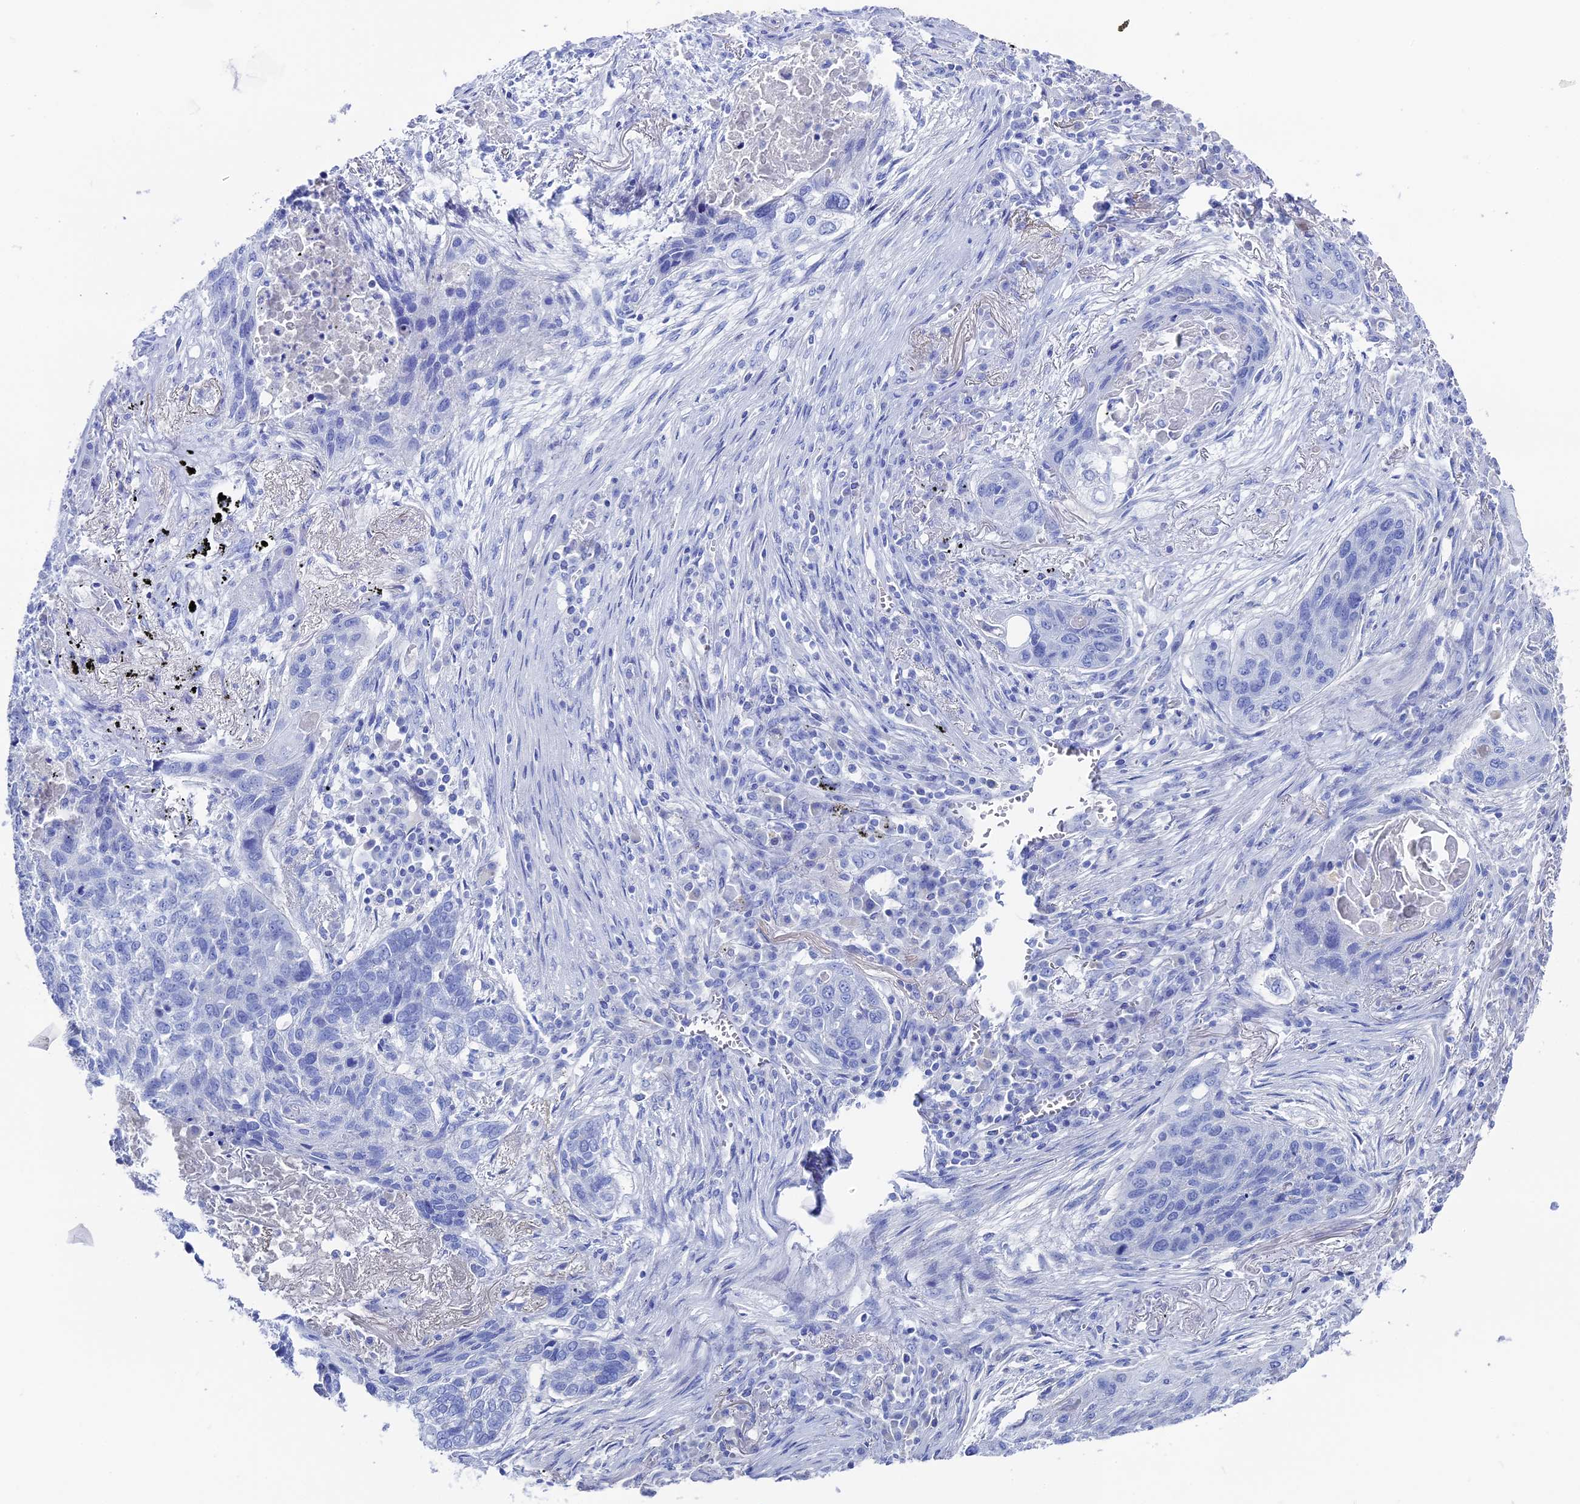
{"staining": {"intensity": "negative", "quantity": "none", "location": "none"}, "tissue": "lung cancer", "cell_type": "Tumor cells", "image_type": "cancer", "snomed": [{"axis": "morphology", "description": "Squamous cell carcinoma, NOS"}, {"axis": "topography", "description": "Lung"}], "caption": "High power microscopy image of an IHC photomicrograph of lung cancer, revealing no significant staining in tumor cells. (Stains: DAB immunohistochemistry (IHC) with hematoxylin counter stain, Microscopy: brightfield microscopy at high magnification).", "gene": "UNC119", "patient": {"sex": "female", "age": 63}}